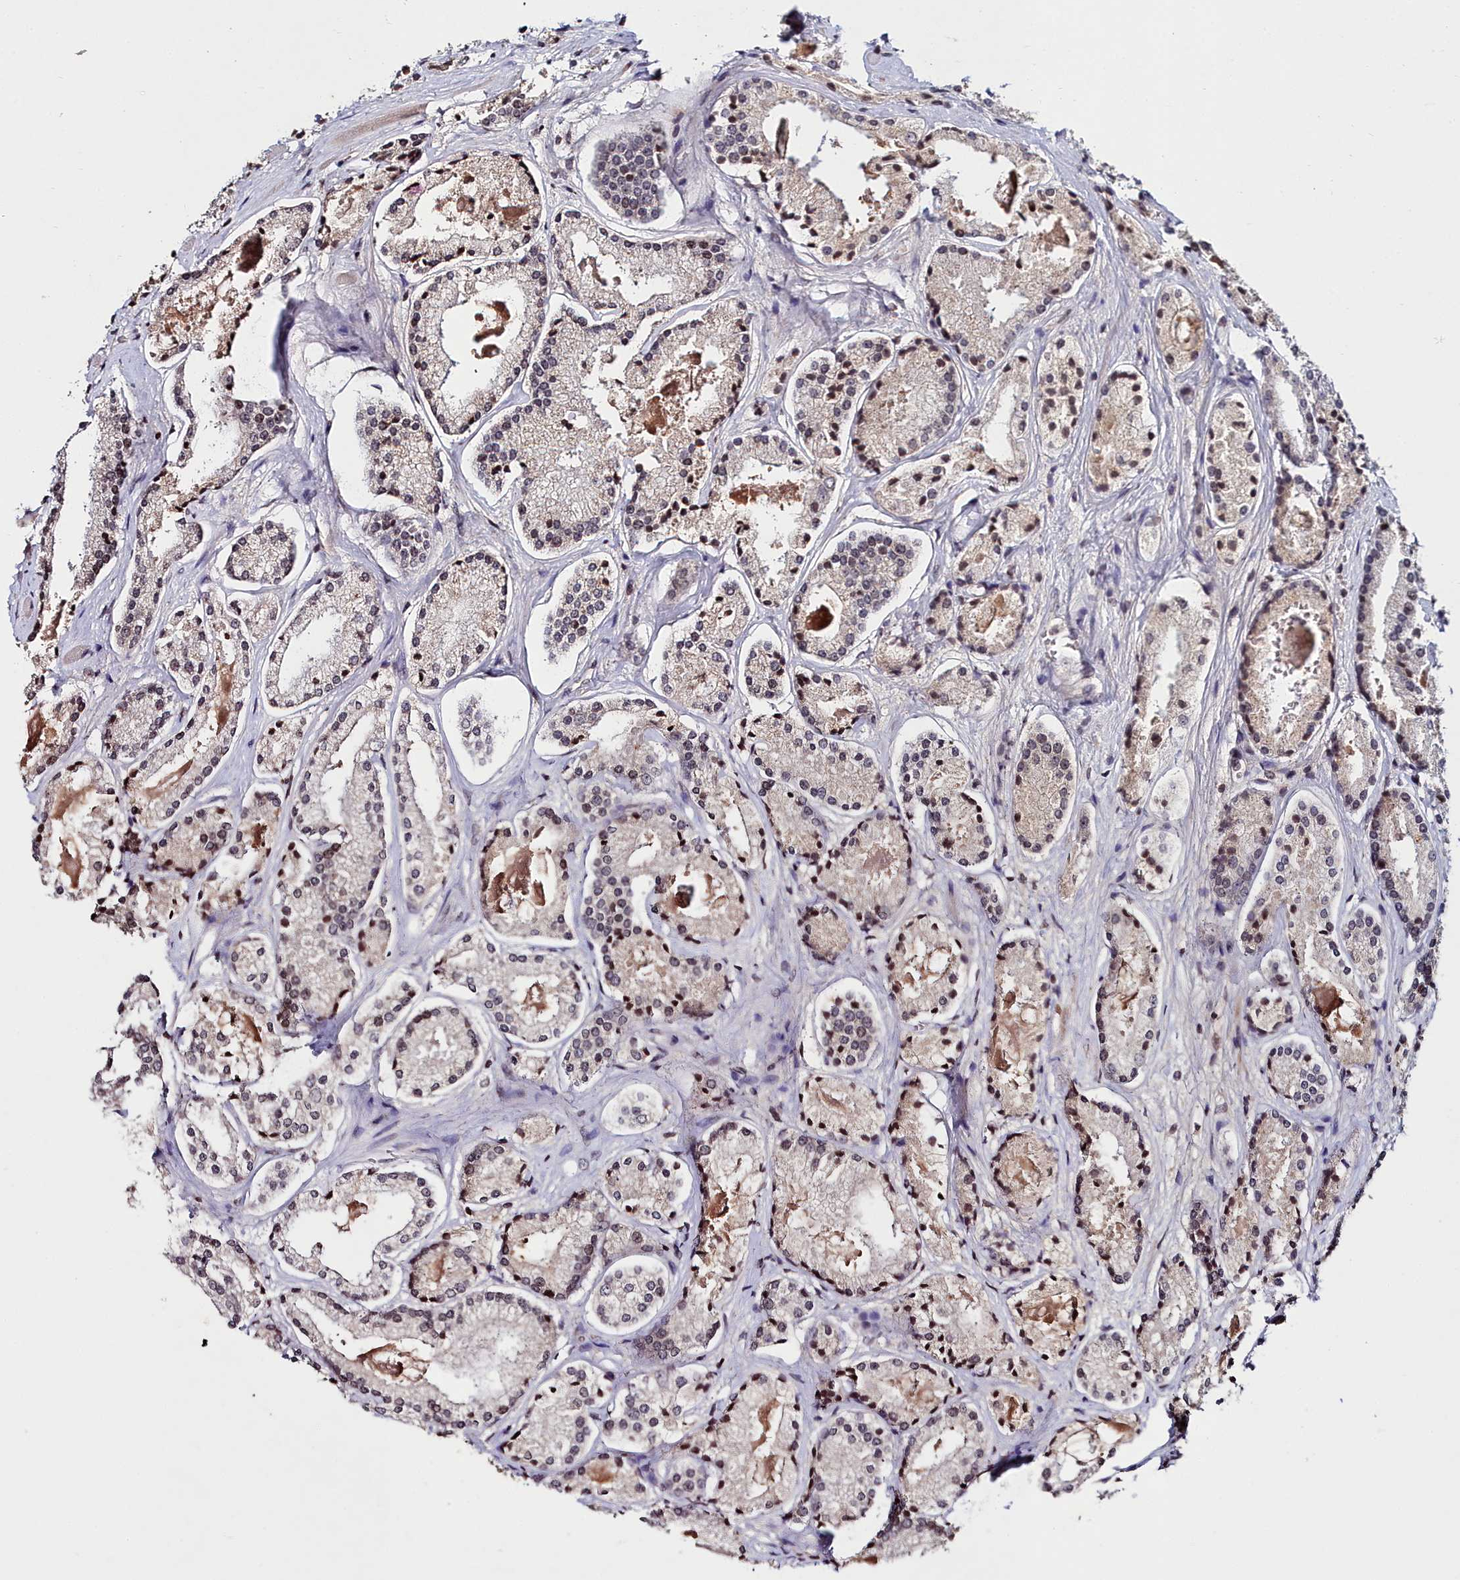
{"staining": {"intensity": "weak", "quantity": "<25%", "location": "nuclear"}, "tissue": "prostate cancer", "cell_type": "Tumor cells", "image_type": "cancer", "snomed": [{"axis": "morphology", "description": "Adenocarcinoma, High grade"}, {"axis": "topography", "description": "Prostate"}], "caption": "Protein analysis of prostate cancer (adenocarcinoma (high-grade)) reveals no significant positivity in tumor cells. The staining was performed using DAB to visualize the protein expression in brown, while the nuclei were stained in blue with hematoxylin (Magnification: 20x).", "gene": "FZD4", "patient": {"sex": "male", "age": 67}}